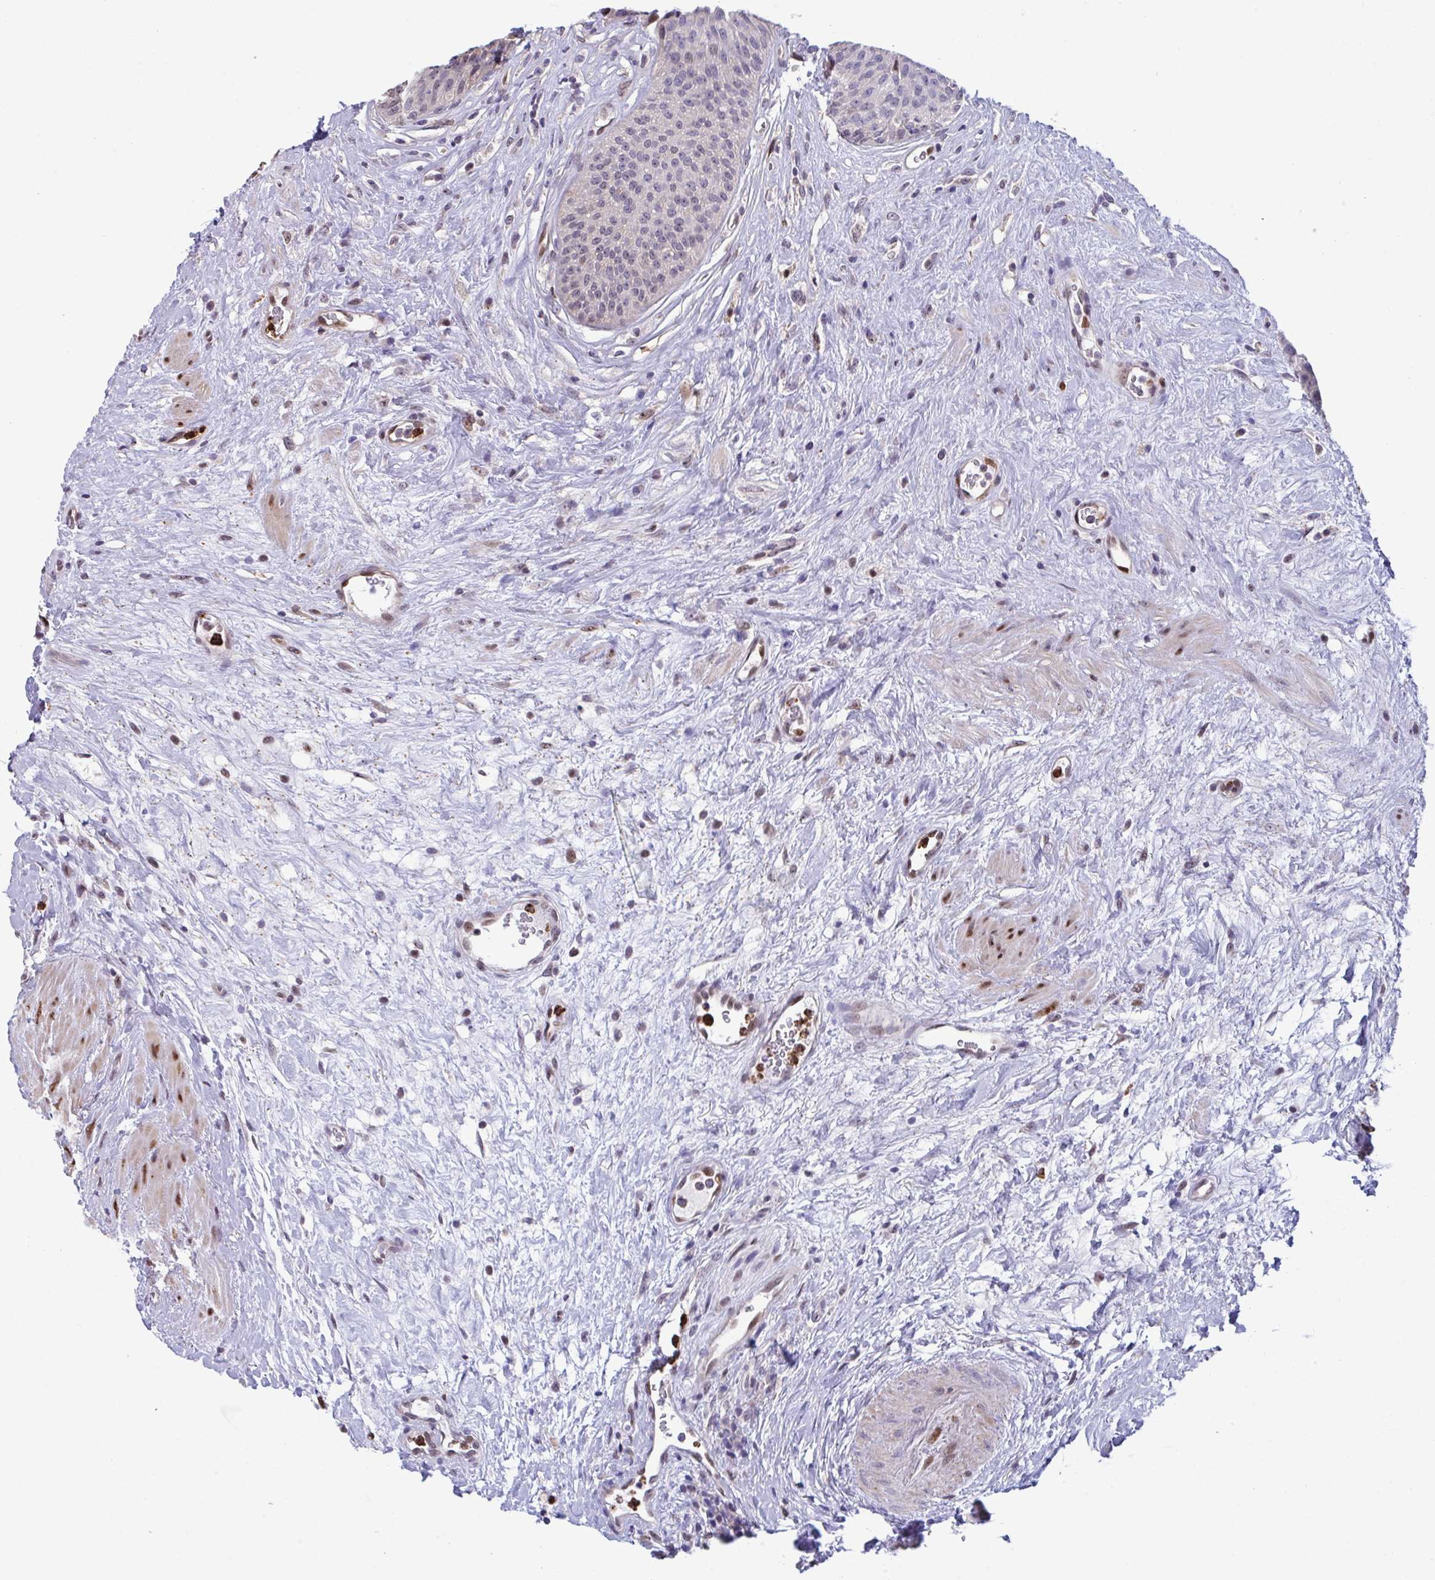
{"staining": {"intensity": "moderate", "quantity": "25%-75%", "location": "cytoplasmic/membranous,nuclear"}, "tissue": "urinary bladder", "cell_type": "Urothelial cells", "image_type": "normal", "snomed": [{"axis": "morphology", "description": "Normal tissue, NOS"}, {"axis": "topography", "description": "Urinary bladder"}], "caption": "Benign urinary bladder shows moderate cytoplasmic/membranous,nuclear expression in about 25%-75% of urothelial cells, visualized by immunohistochemistry.", "gene": "PELI1", "patient": {"sex": "female", "age": 56}}